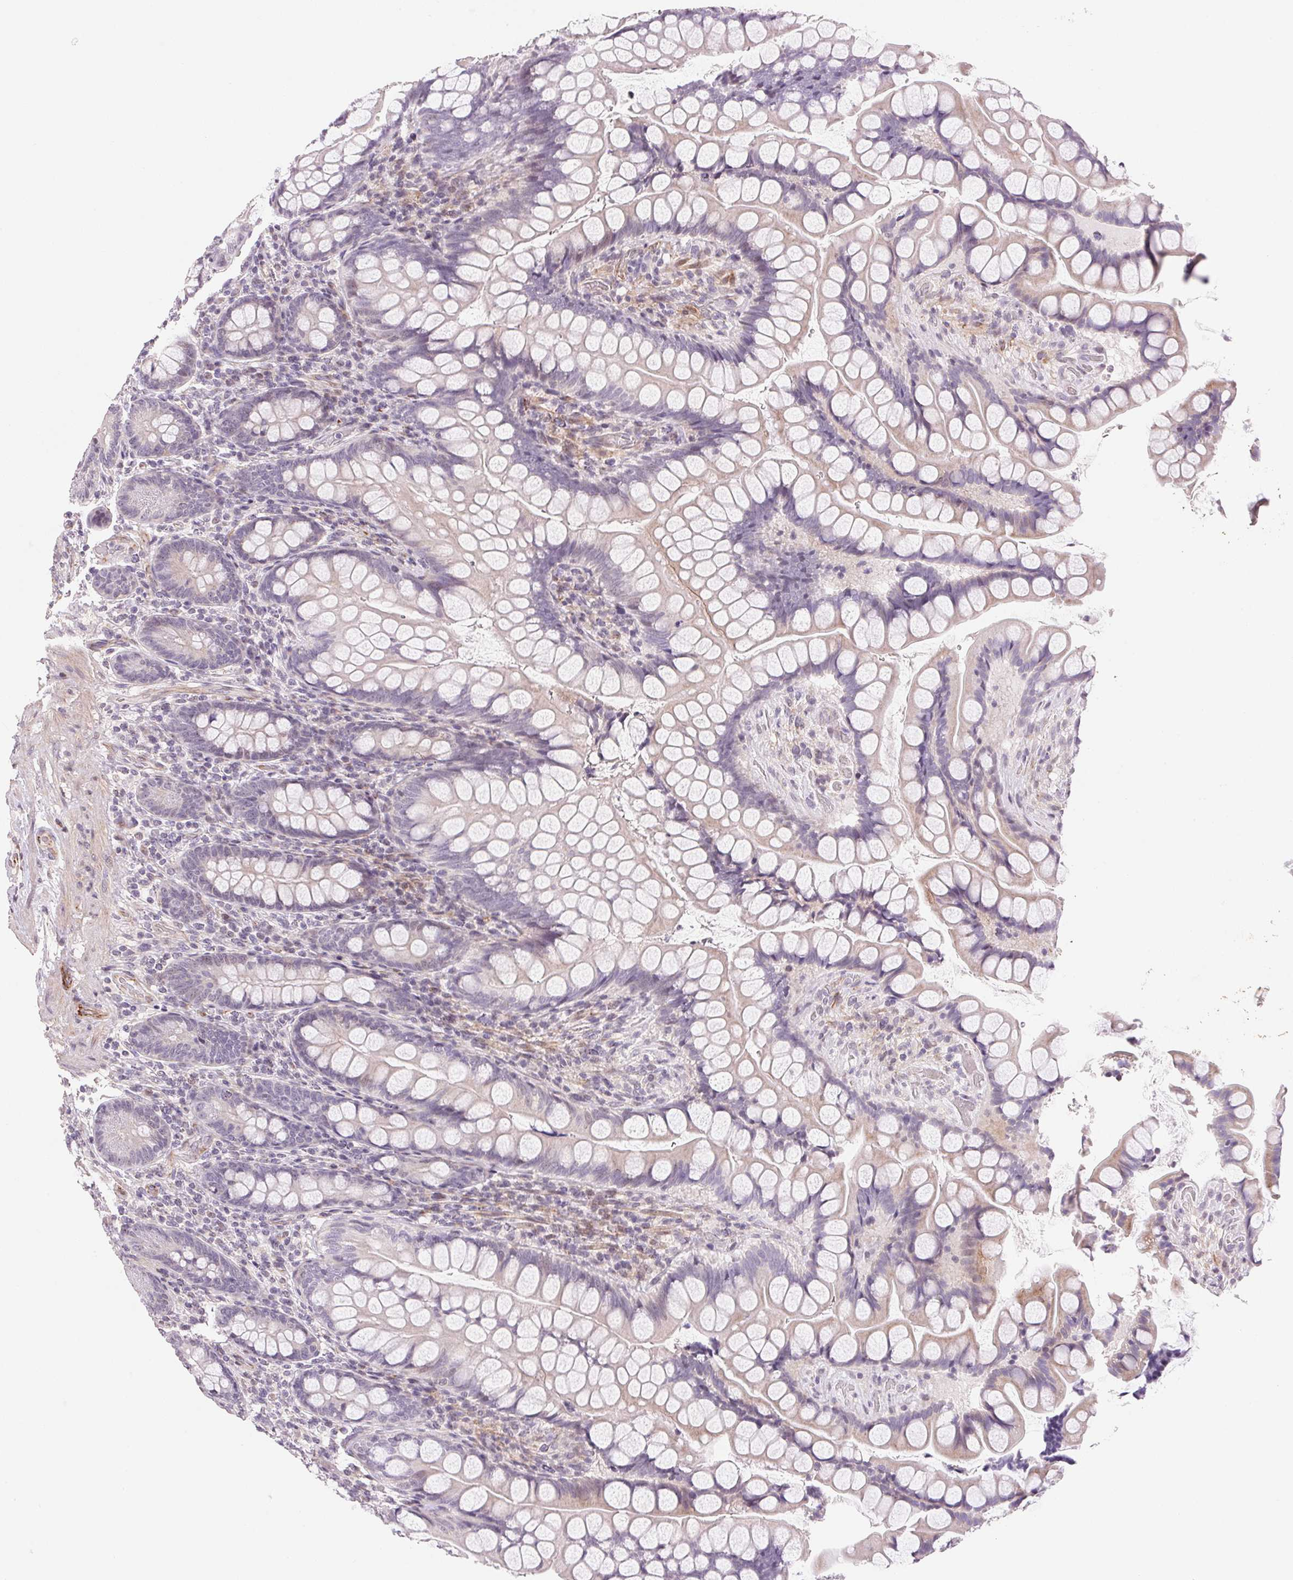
{"staining": {"intensity": "negative", "quantity": "none", "location": "none"}, "tissue": "small intestine", "cell_type": "Glandular cells", "image_type": "normal", "snomed": [{"axis": "morphology", "description": "Normal tissue, NOS"}, {"axis": "topography", "description": "Small intestine"}], "caption": "Normal small intestine was stained to show a protein in brown. There is no significant expression in glandular cells. (IHC, brightfield microscopy, high magnification).", "gene": "GYG2", "patient": {"sex": "male", "age": 70}}